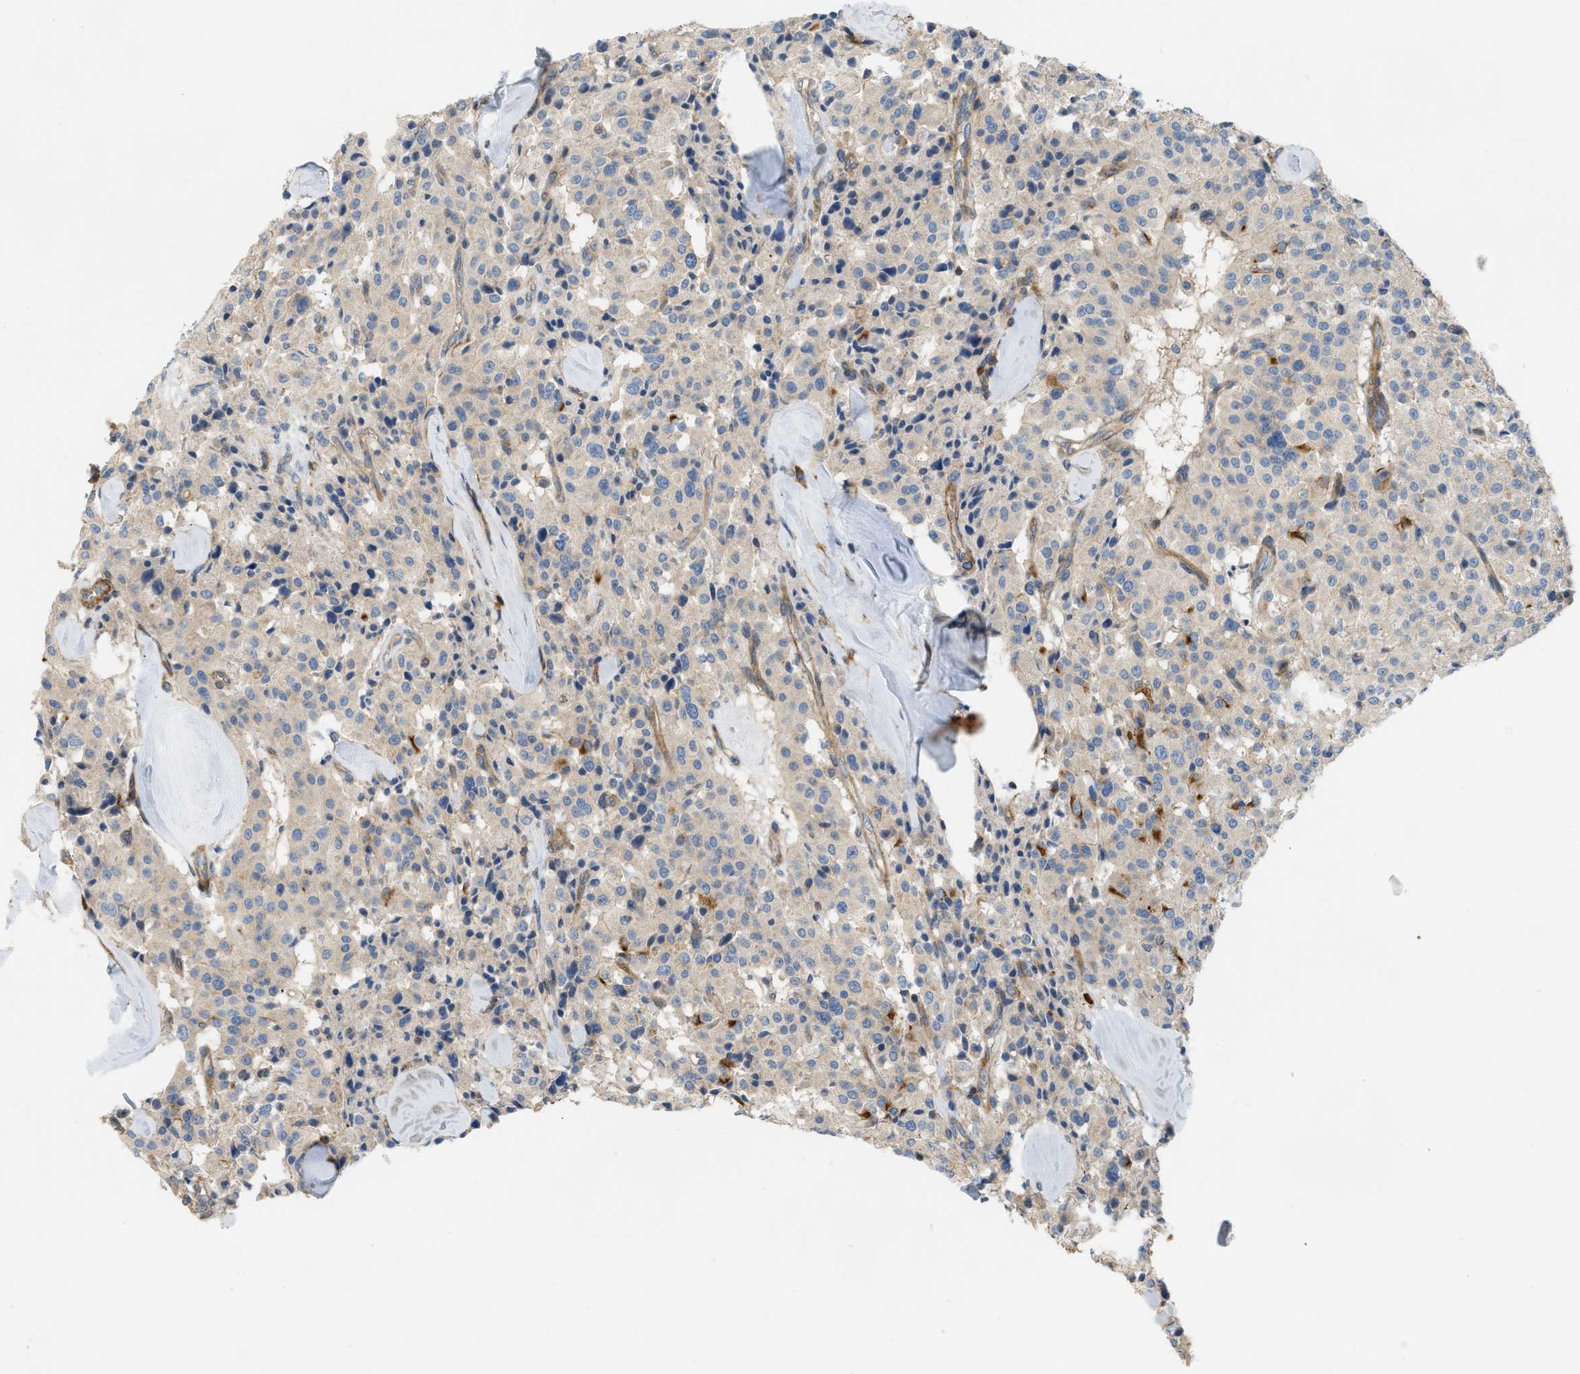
{"staining": {"intensity": "negative", "quantity": "none", "location": "none"}, "tissue": "carcinoid", "cell_type": "Tumor cells", "image_type": "cancer", "snomed": [{"axis": "morphology", "description": "Carcinoid, malignant, NOS"}, {"axis": "topography", "description": "Lung"}], "caption": "There is no significant positivity in tumor cells of carcinoid (malignant). The staining is performed using DAB brown chromogen with nuclei counter-stained in using hematoxylin.", "gene": "BTN3A2", "patient": {"sex": "male", "age": 30}}